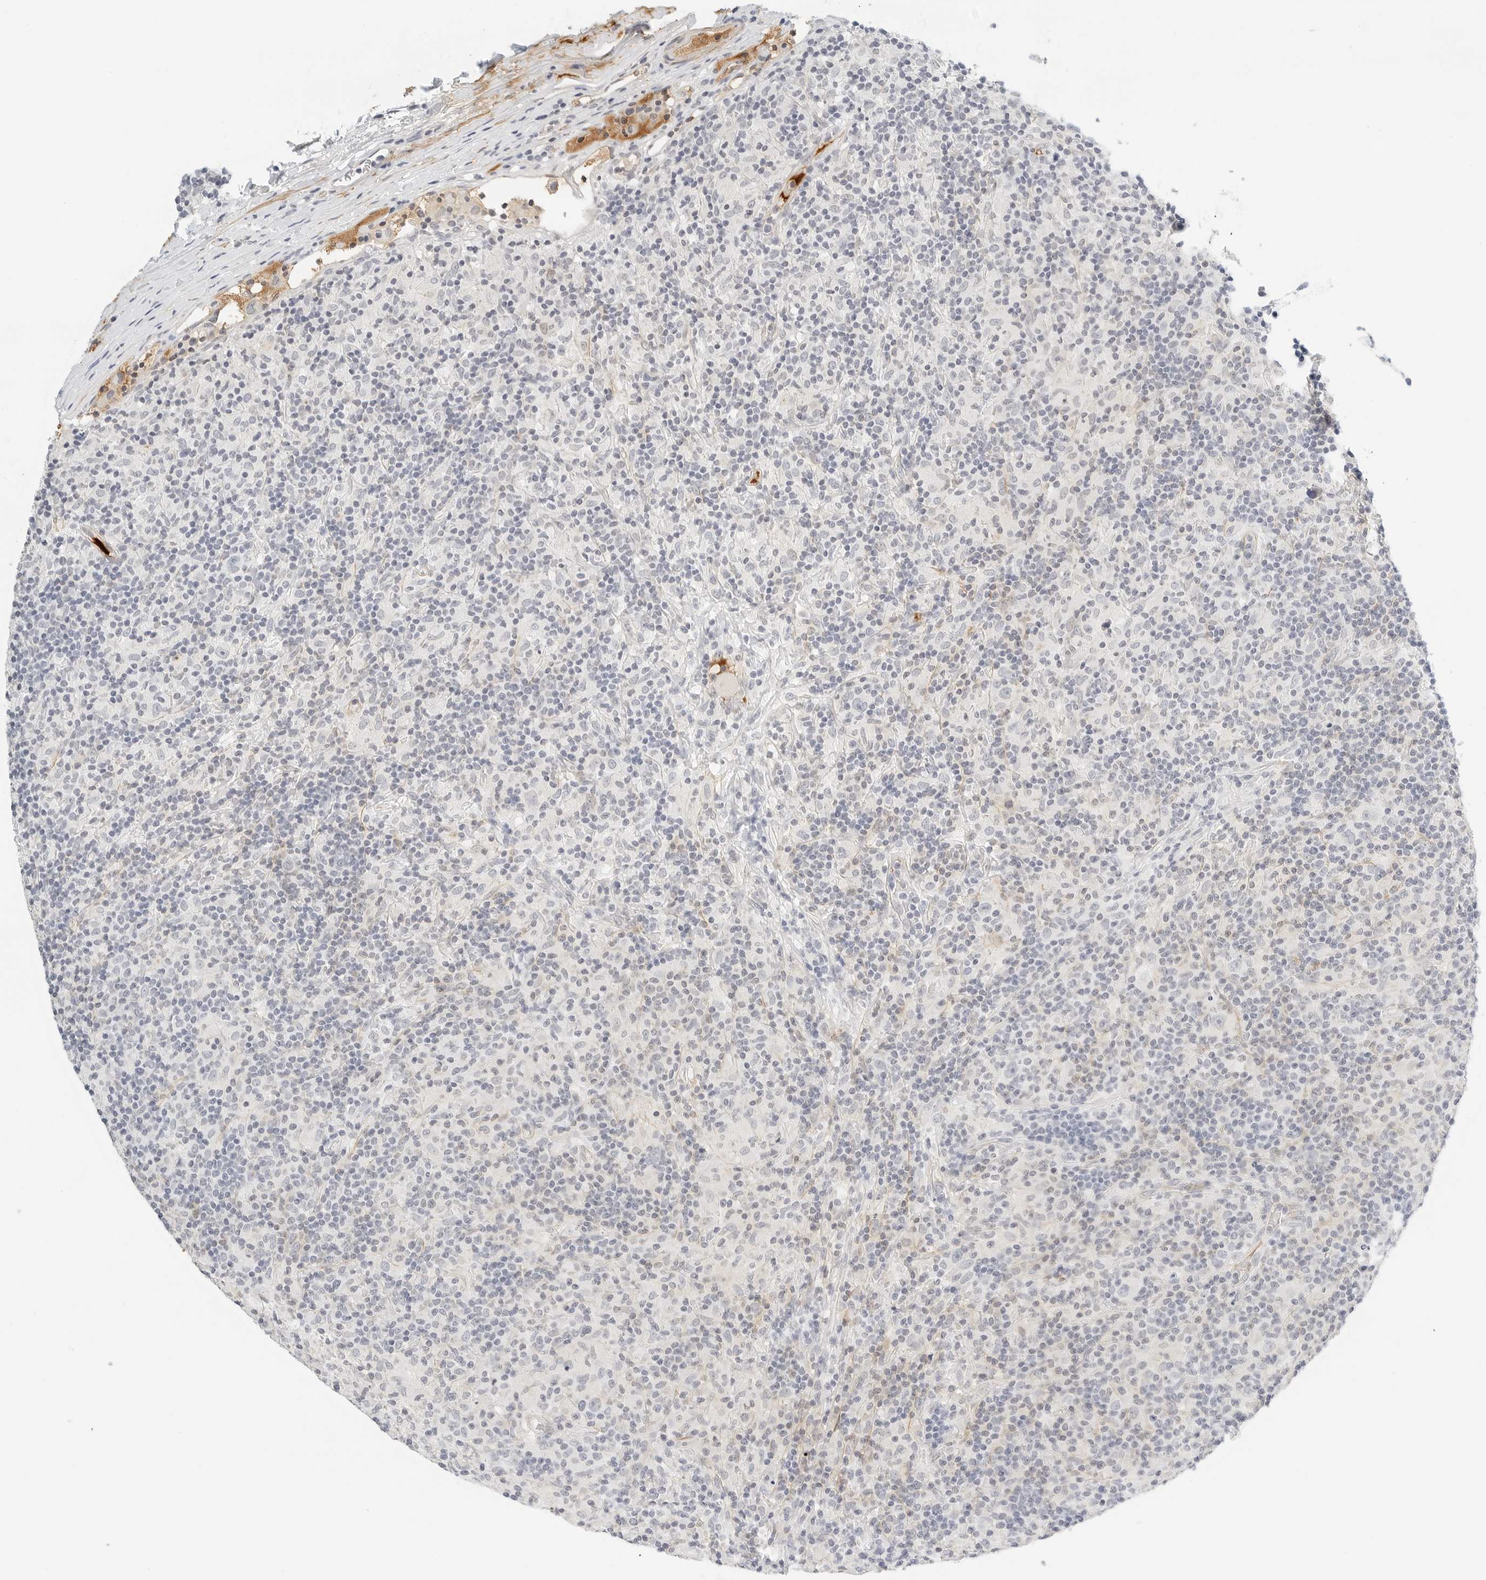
{"staining": {"intensity": "negative", "quantity": "none", "location": "none"}, "tissue": "lymphoma", "cell_type": "Tumor cells", "image_type": "cancer", "snomed": [{"axis": "morphology", "description": "Hodgkin's disease, NOS"}, {"axis": "topography", "description": "Lymph node"}], "caption": "Immunohistochemical staining of lymphoma displays no significant expression in tumor cells.", "gene": "PKDCC", "patient": {"sex": "male", "age": 70}}